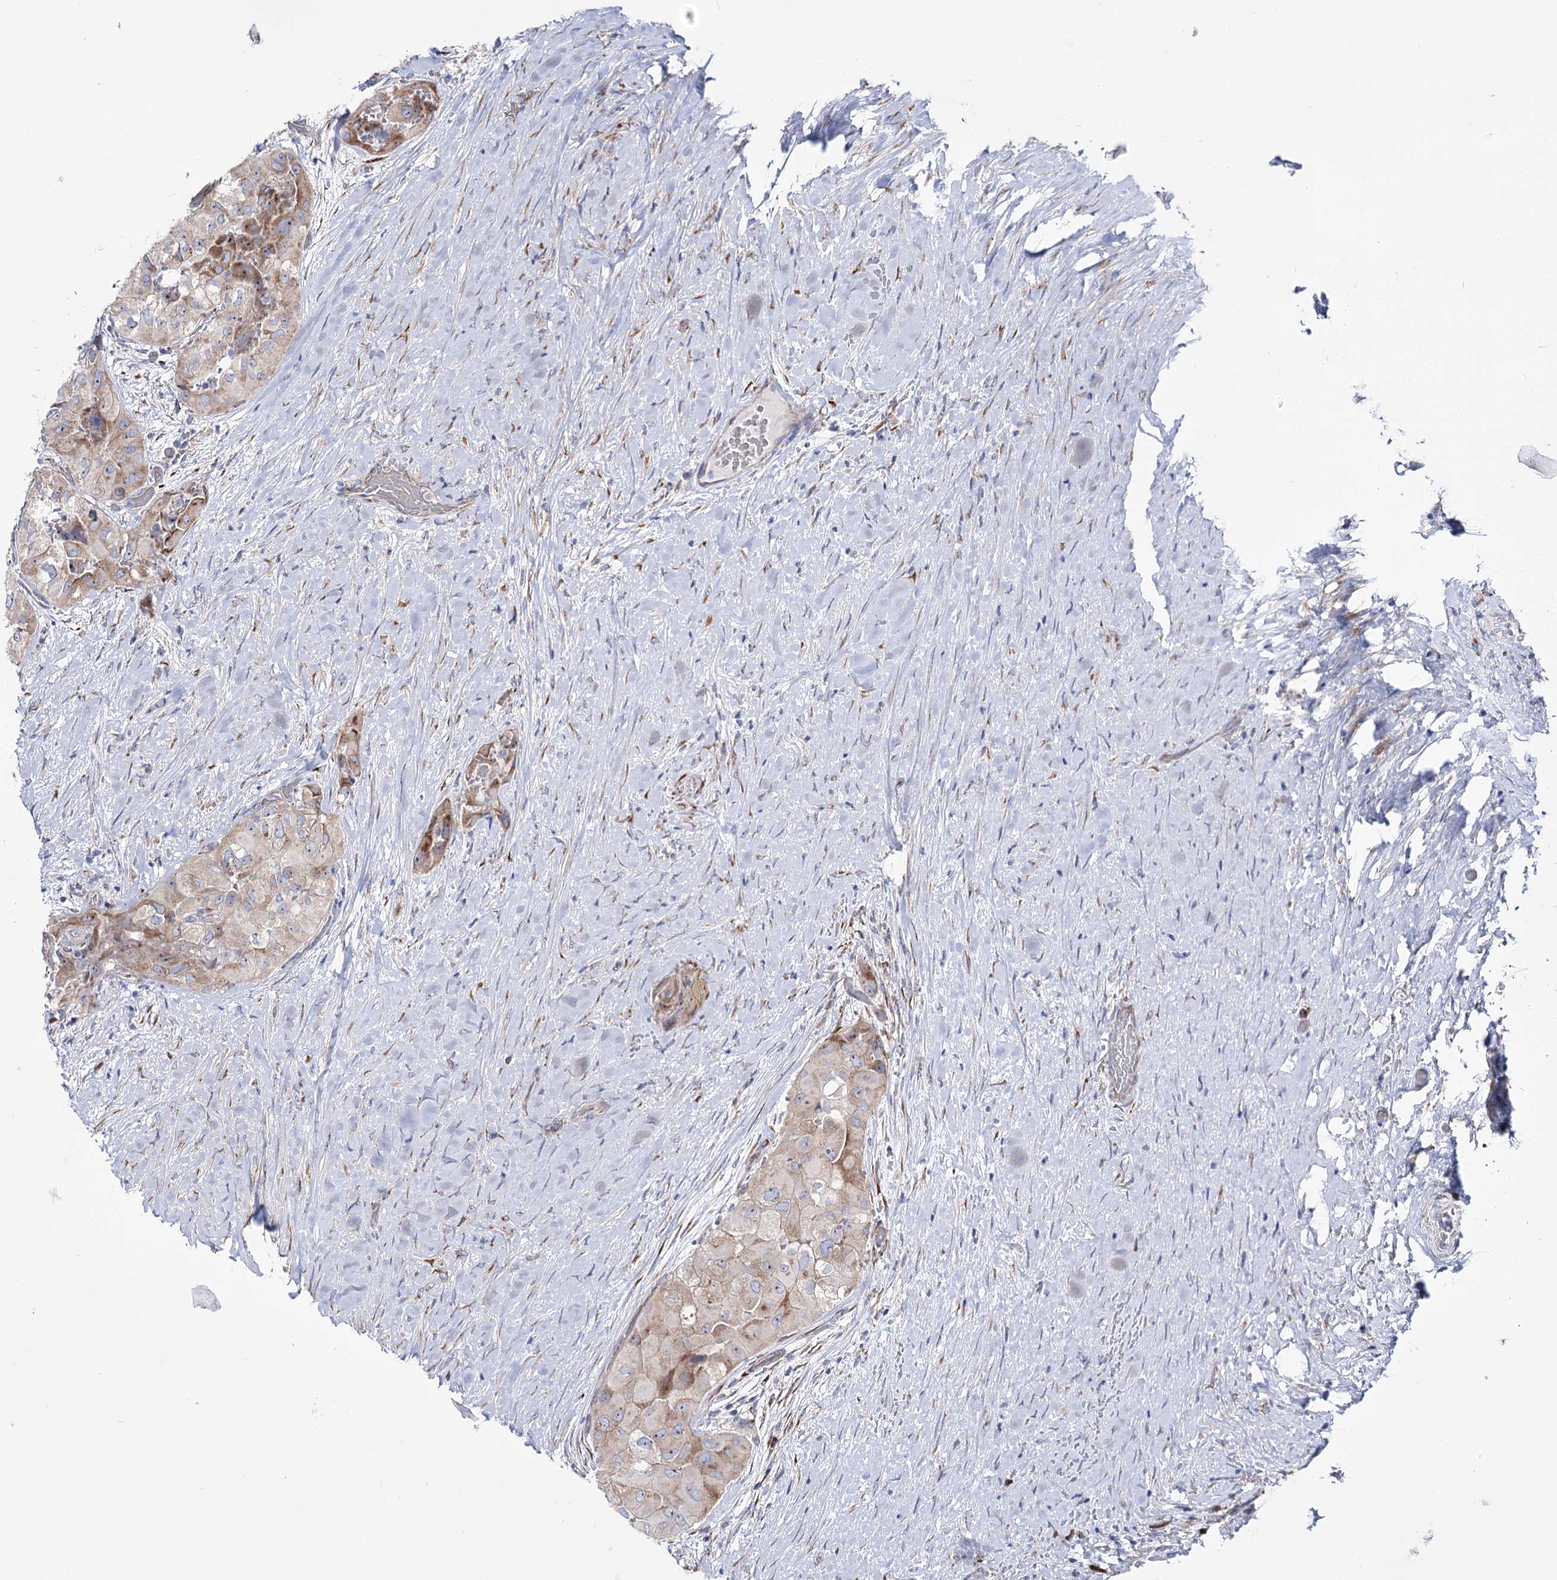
{"staining": {"intensity": "weak", "quantity": "25%-75%", "location": "cytoplasmic/membranous"}, "tissue": "thyroid cancer", "cell_type": "Tumor cells", "image_type": "cancer", "snomed": [{"axis": "morphology", "description": "Papillary adenocarcinoma, NOS"}, {"axis": "topography", "description": "Thyroid gland"}], "caption": "Immunohistochemistry (IHC) micrograph of human thyroid papillary adenocarcinoma stained for a protein (brown), which demonstrates low levels of weak cytoplasmic/membranous positivity in approximately 25%-75% of tumor cells.", "gene": "METTL5", "patient": {"sex": "female", "age": 59}}